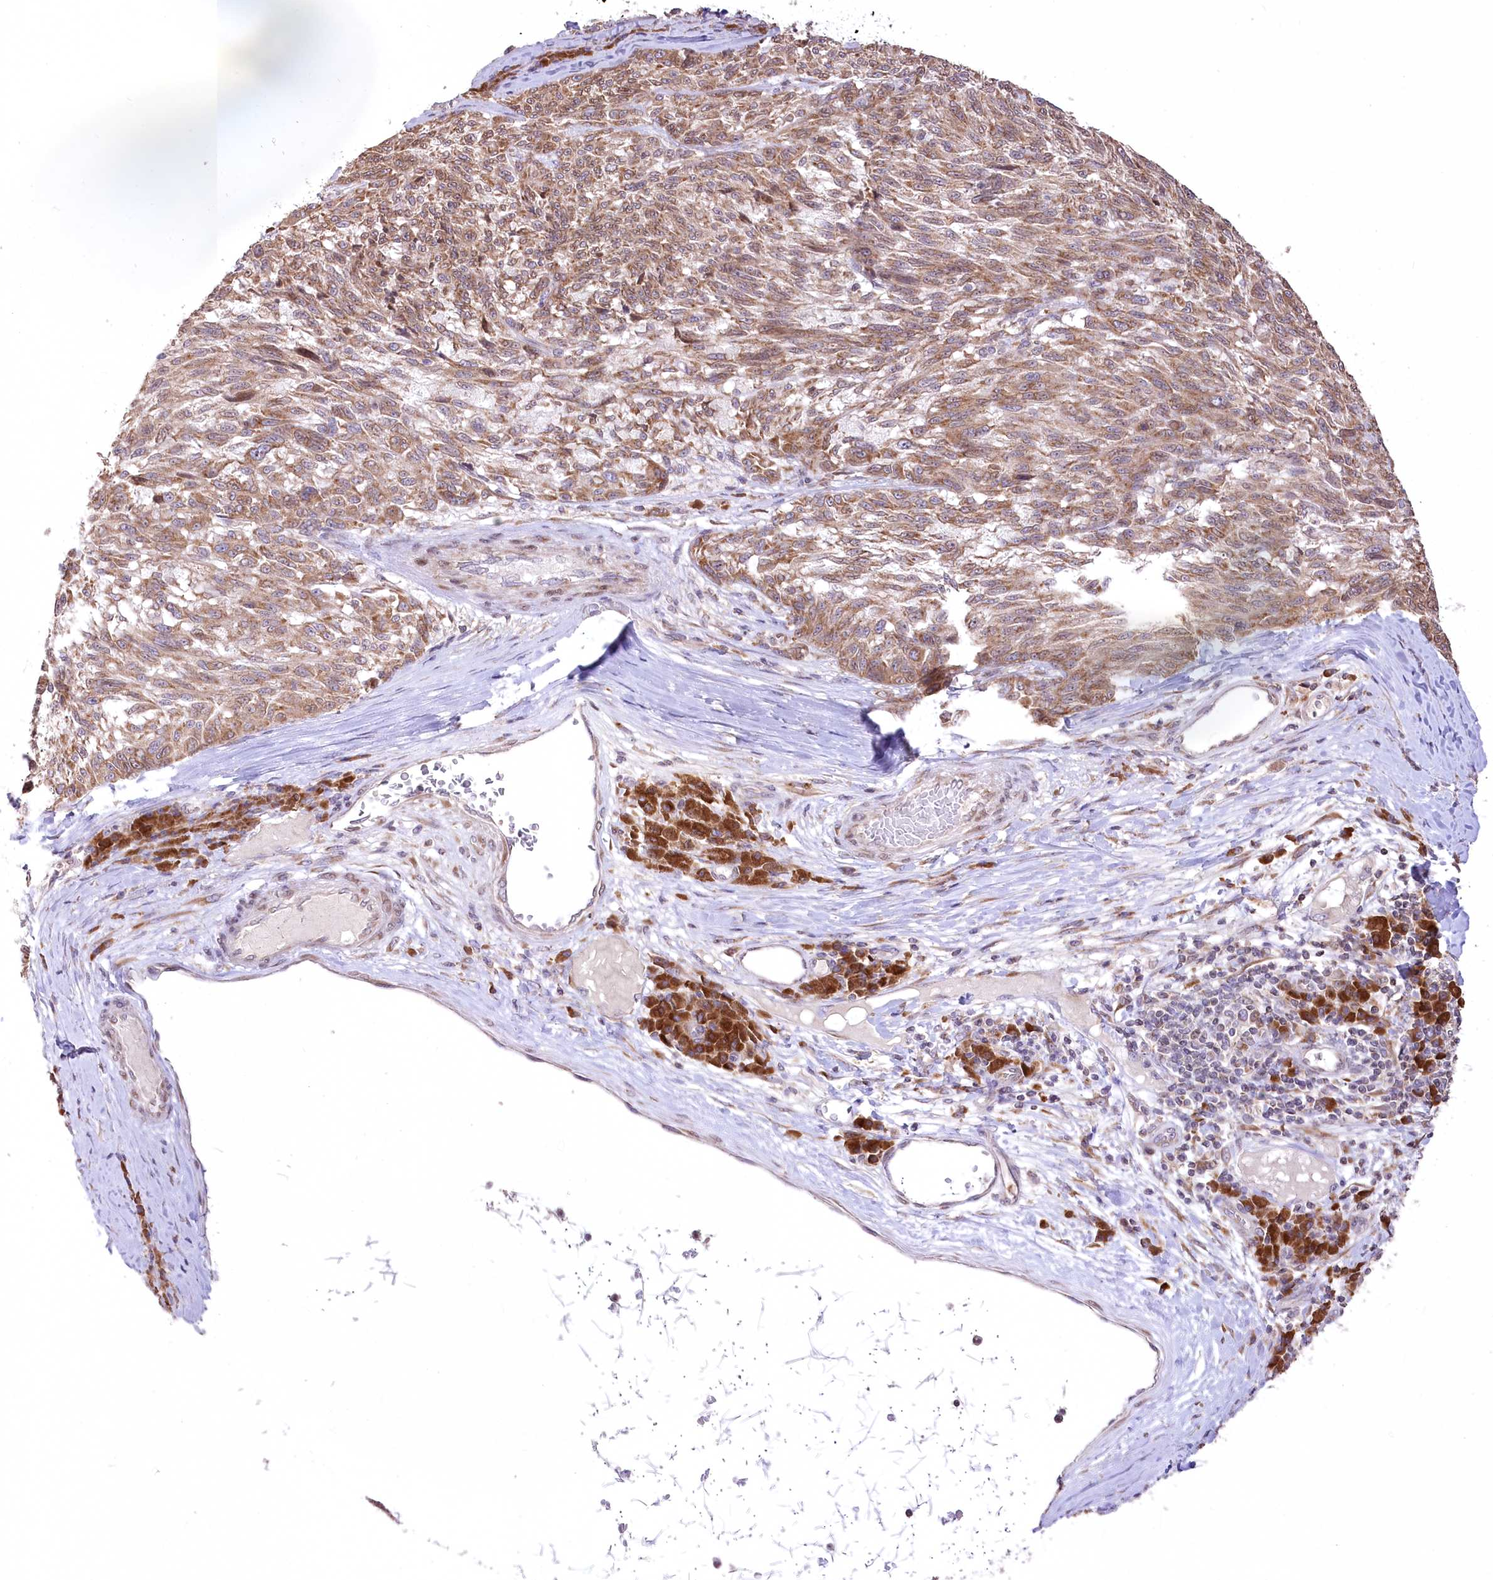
{"staining": {"intensity": "moderate", "quantity": ">75%", "location": "cytoplasmic/membranous"}, "tissue": "melanoma", "cell_type": "Tumor cells", "image_type": "cancer", "snomed": [{"axis": "morphology", "description": "Malignant melanoma, NOS"}, {"axis": "topography", "description": "Skin"}], "caption": "Moderate cytoplasmic/membranous positivity for a protein is seen in about >75% of tumor cells of melanoma using IHC.", "gene": "STT3B", "patient": {"sex": "male", "age": 53}}